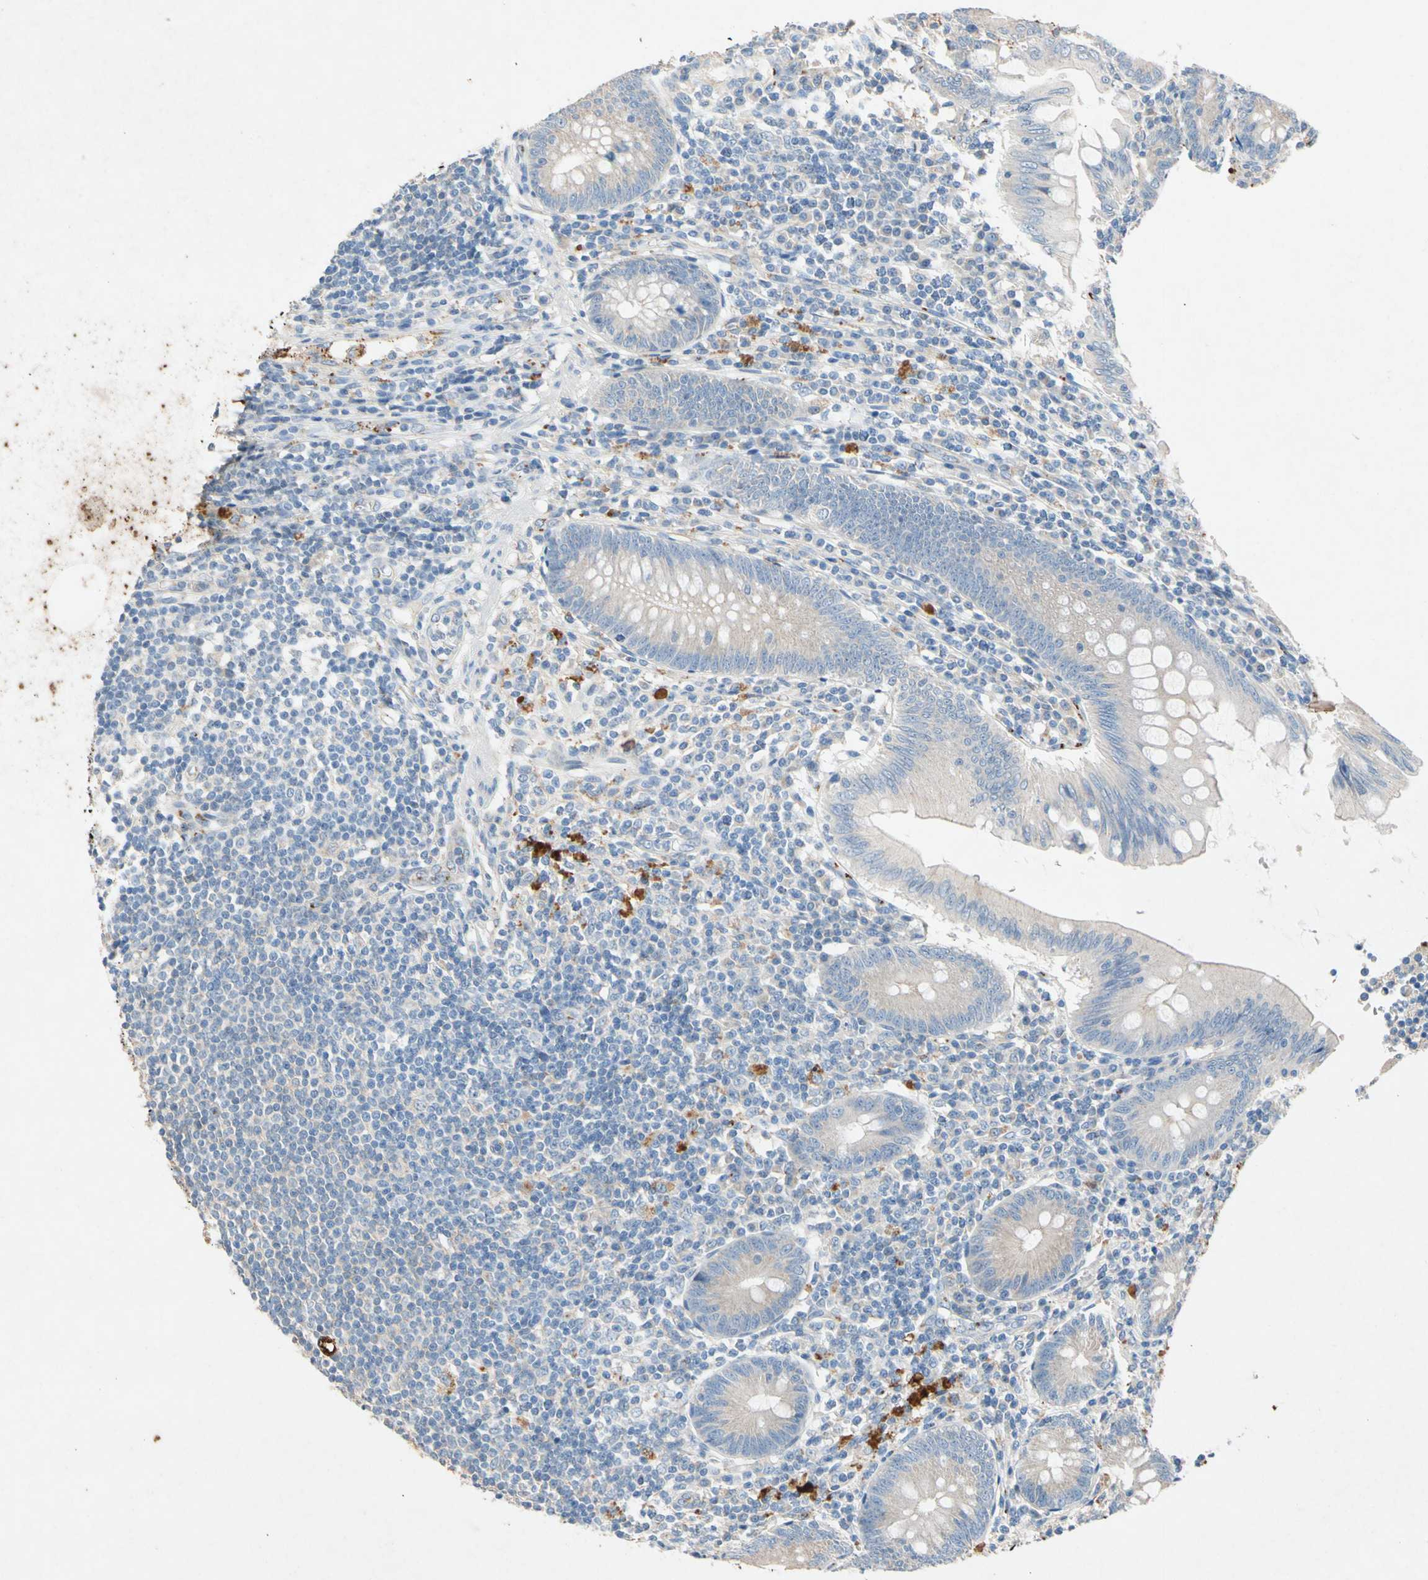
{"staining": {"intensity": "weak", "quantity": "25%-75%", "location": "cytoplasmic/membranous"}, "tissue": "appendix", "cell_type": "Glandular cells", "image_type": "normal", "snomed": [{"axis": "morphology", "description": "Normal tissue, NOS"}, {"axis": "morphology", "description": "Inflammation, NOS"}, {"axis": "topography", "description": "Appendix"}], "caption": "Normal appendix displays weak cytoplasmic/membranous expression in about 25%-75% of glandular cells, visualized by immunohistochemistry. The staining was performed using DAB (3,3'-diaminobenzidine), with brown indicating positive protein expression. Nuclei are stained blue with hematoxylin.", "gene": "GASK1B", "patient": {"sex": "male", "age": 46}}